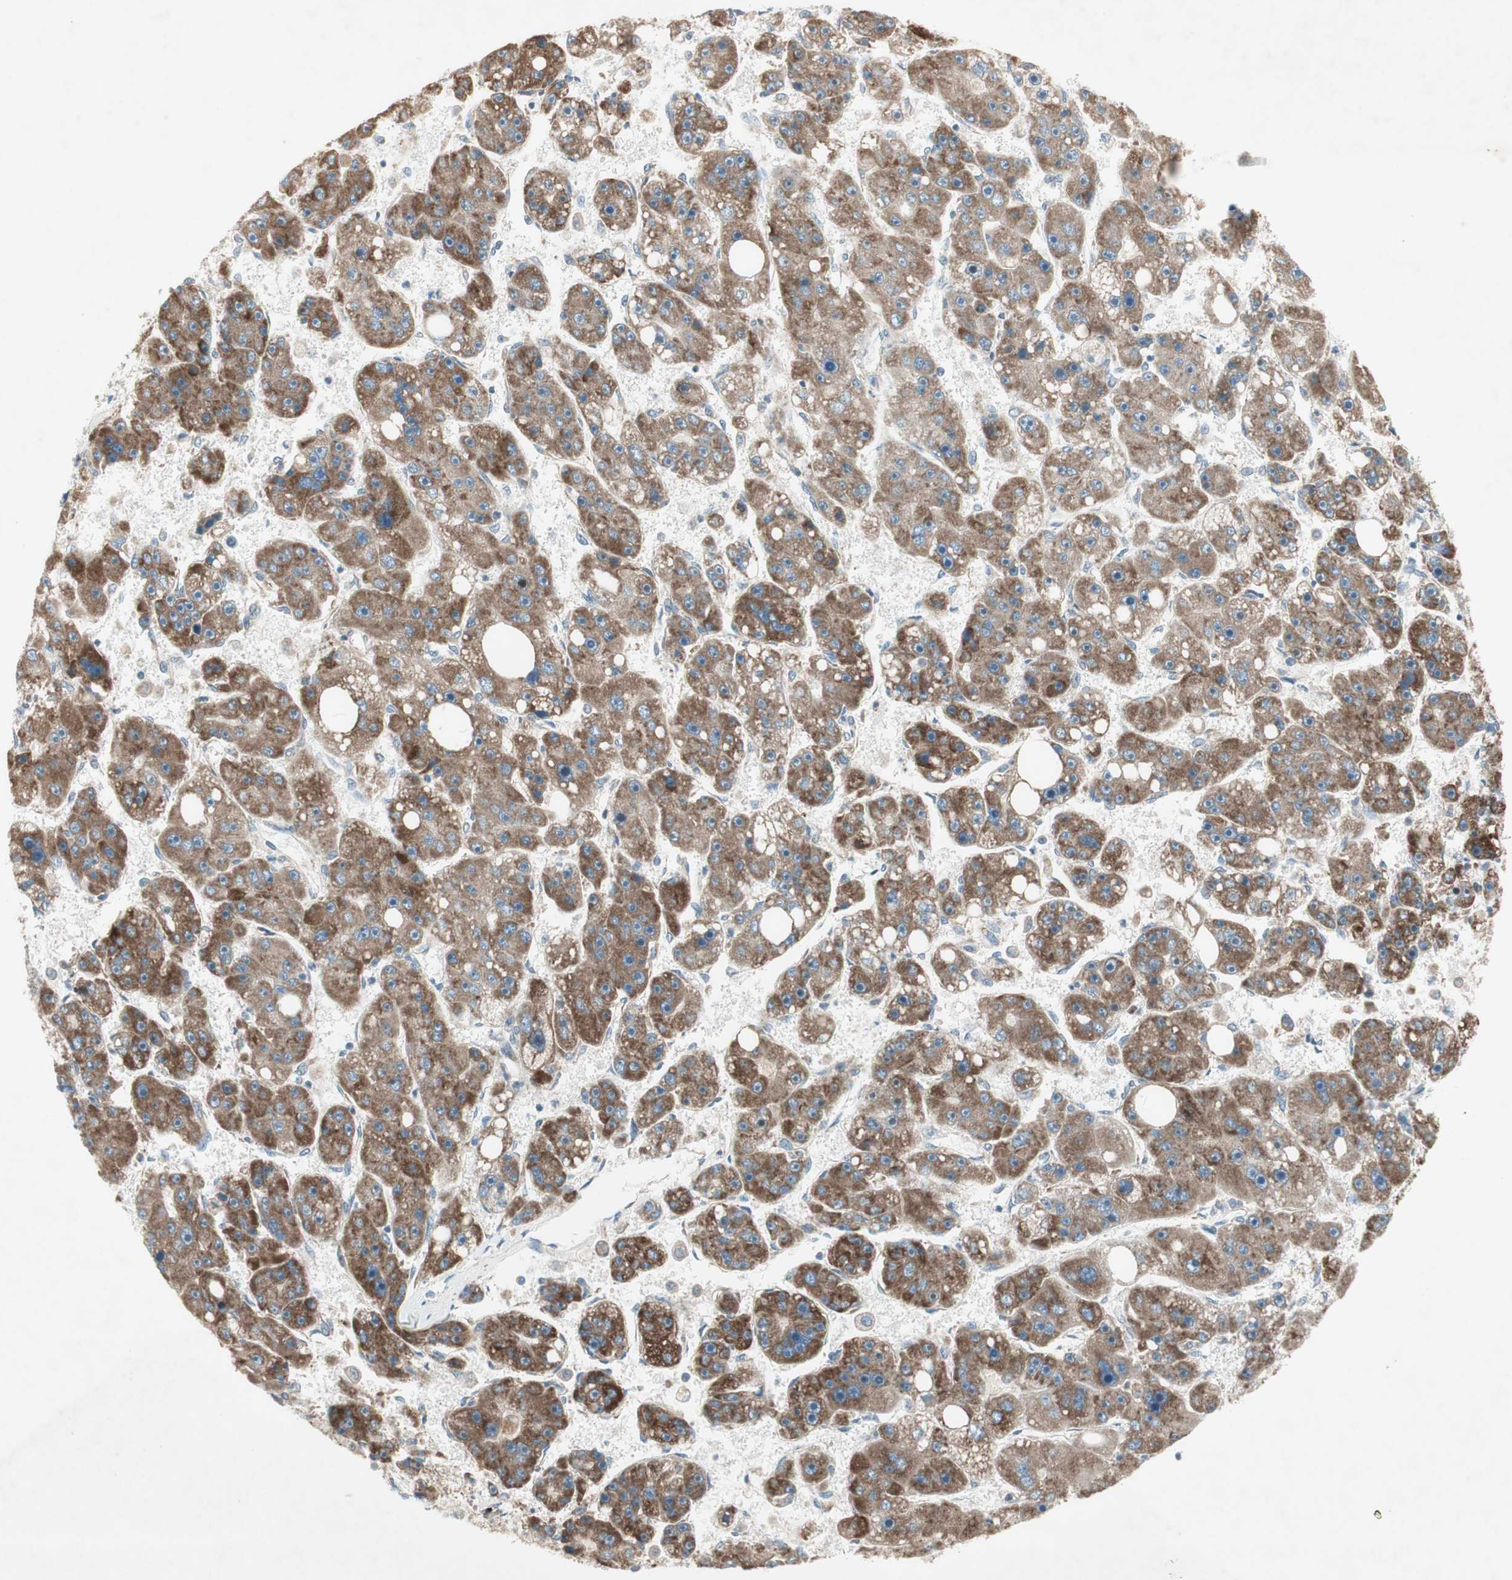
{"staining": {"intensity": "moderate", "quantity": ">75%", "location": "cytoplasmic/membranous"}, "tissue": "liver cancer", "cell_type": "Tumor cells", "image_type": "cancer", "snomed": [{"axis": "morphology", "description": "Carcinoma, Hepatocellular, NOS"}, {"axis": "topography", "description": "Liver"}], "caption": "Hepatocellular carcinoma (liver) stained with a brown dye shows moderate cytoplasmic/membranous positive staining in about >75% of tumor cells.", "gene": "RPL23", "patient": {"sex": "female", "age": 61}}